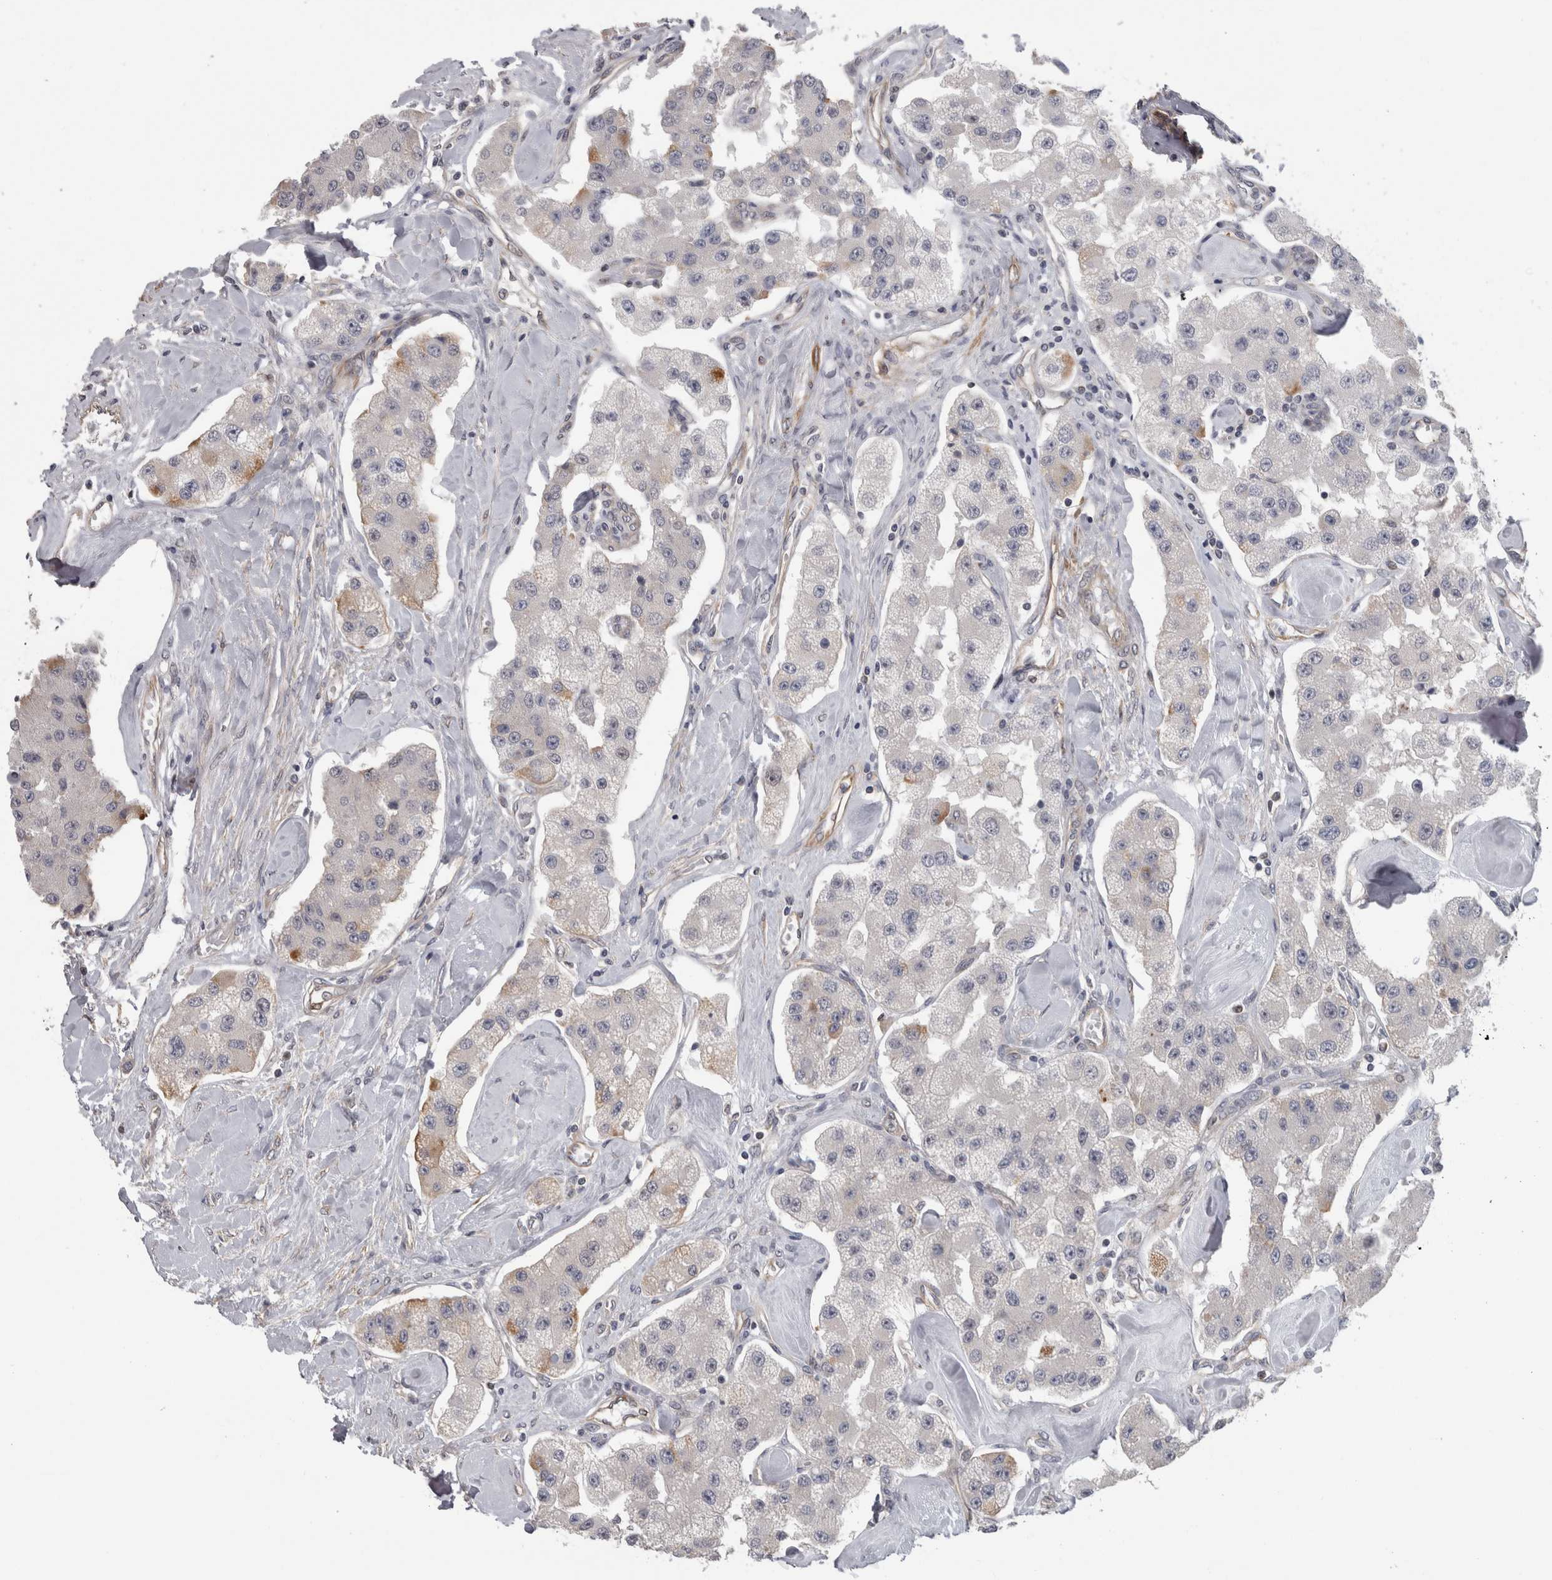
{"staining": {"intensity": "weak", "quantity": "<25%", "location": "cytoplasmic/membranous"}, "tissue": "carcinoid", "cell_type": "Tumor cells", "image_type": "cancer", "snomed": [{"axis": "morphology", "description": "Carcinoid, malignant, NOS"}, {"axis": "topography", "description": "Pancreas"}], "caption": "Immunohistochemistry histopathology image of human carcinoid stained for a protein (brown), which reveals no positivity in tumor cells.", "gene": "RMDN1", "patient": {"sex": "male", "age": 41}}